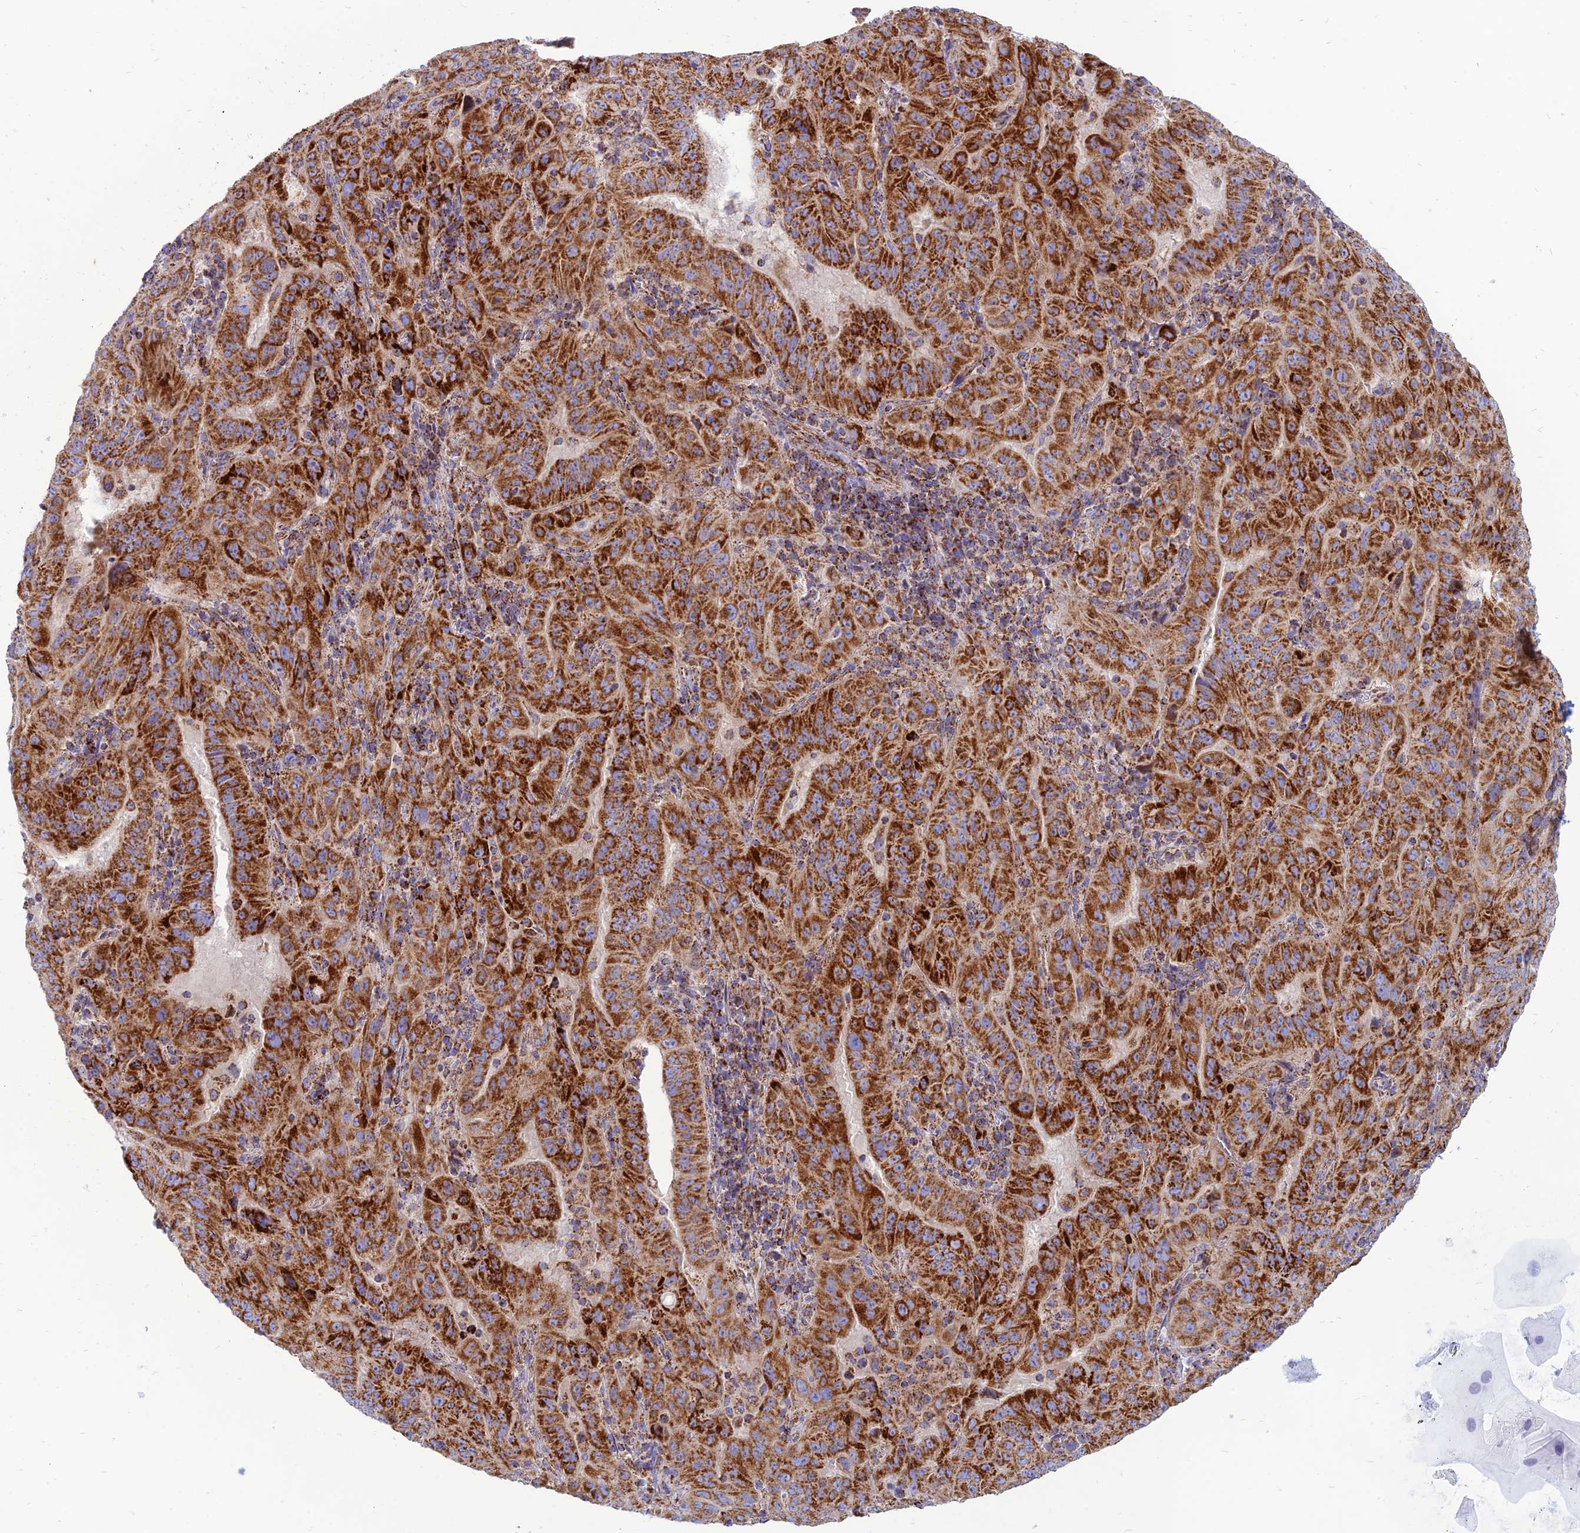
{"staining": {"intensity": "strong", "quantity": ">75%", "location": "cytoplasmic/membranous"}, "tissue": "pancreatic cancer", "cell_type": "Tumor cells", "image_type": "cancer", "snomed": [{"axis": "morphology", "description": "Adenocarcinoma, NOS"}, {"axis": "topography", "description": "Pancreas"}], "caption": "Pancreatic cancer (adenocarcinoma) was stained to show a protein in brown. There is high levels of strong cytoplasmic/membranous staining in about >75% of tumor cells. The staining was performed using DAB (3,3'-diaminobenzidine), with brown indicating positive protein expression. Nuclei are stained blue with hematoxylin.", "gene": "PACC1", "patient": {"sex": "male", "age": 63}}